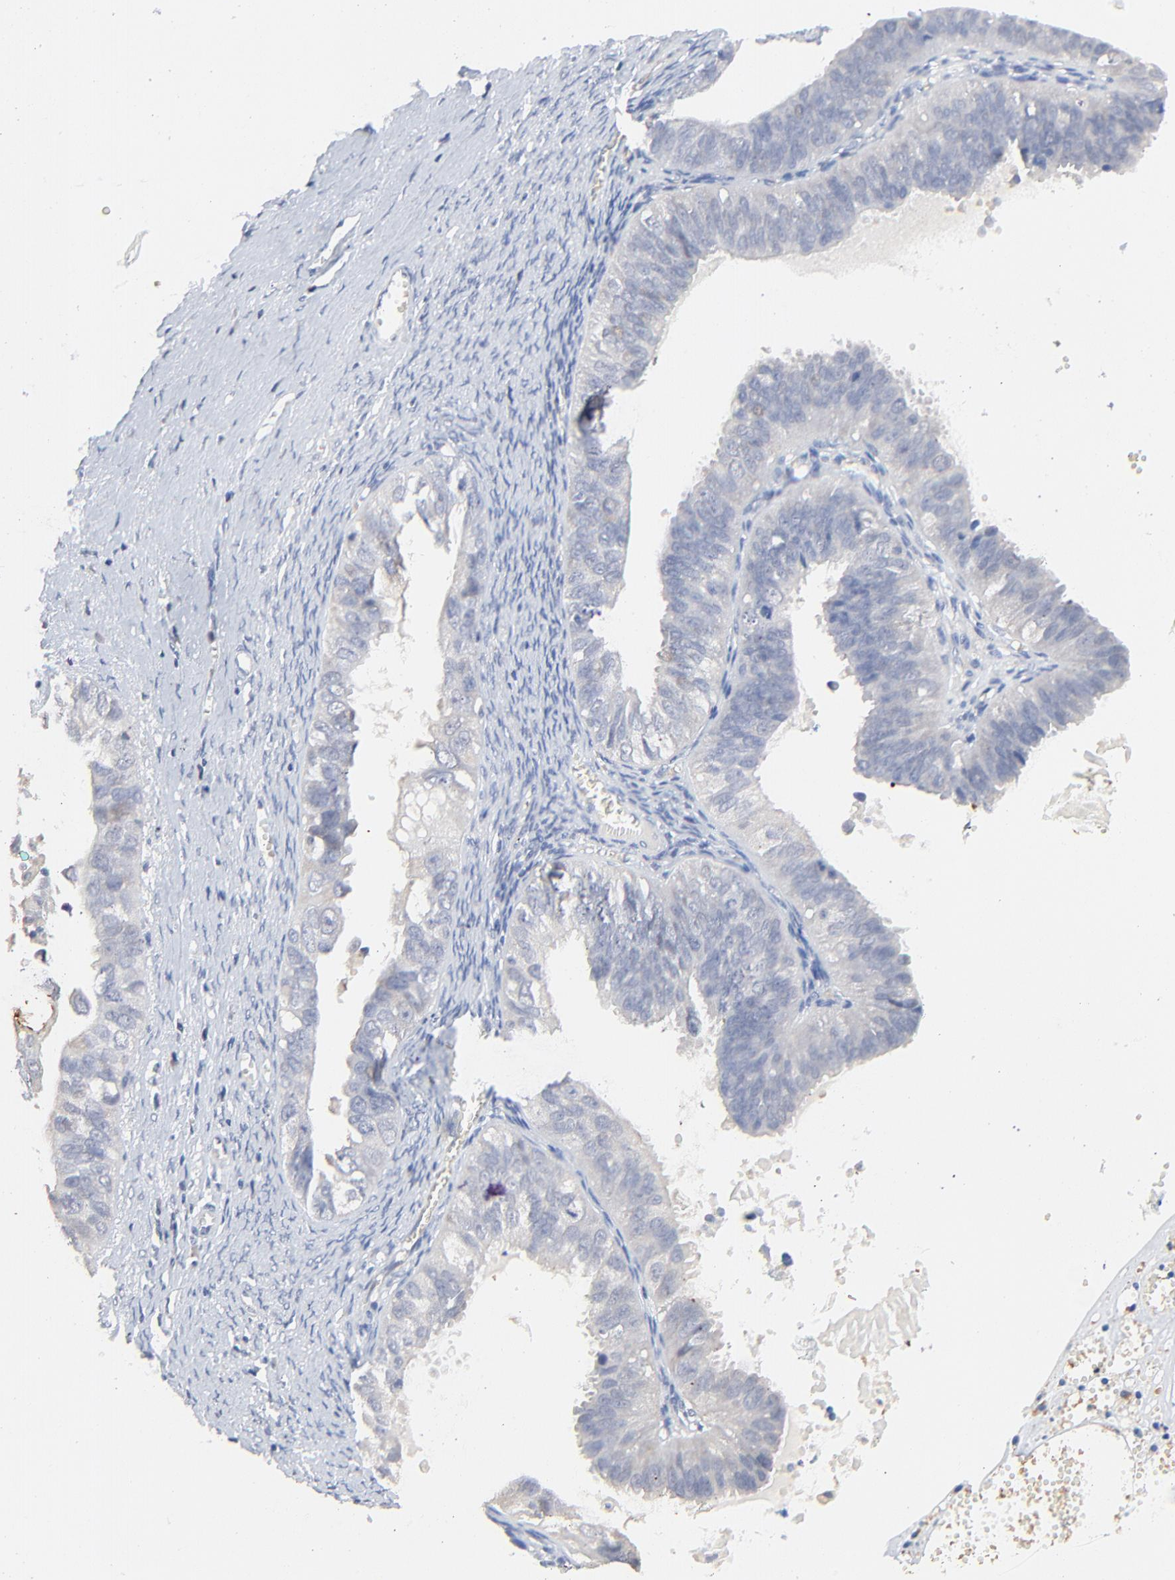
{"staining": {"intensity": "negative", "quantity": "none", "location": "none"}, "tissue": "ovarian cancer", "cell_type": "Tumor cells", "image_type": "cancer", "snomed": [{"axis": "morphology", "description": "Carcinoma, endometroid"}, {"axis": "topography", "description": "Ovary"}], "caption": "Tumor cells are negative for protein expression in human endometroid carcinoma (ovarian).", "gene": "FANCB", "patient": {"sex": "female", "age": 85}}